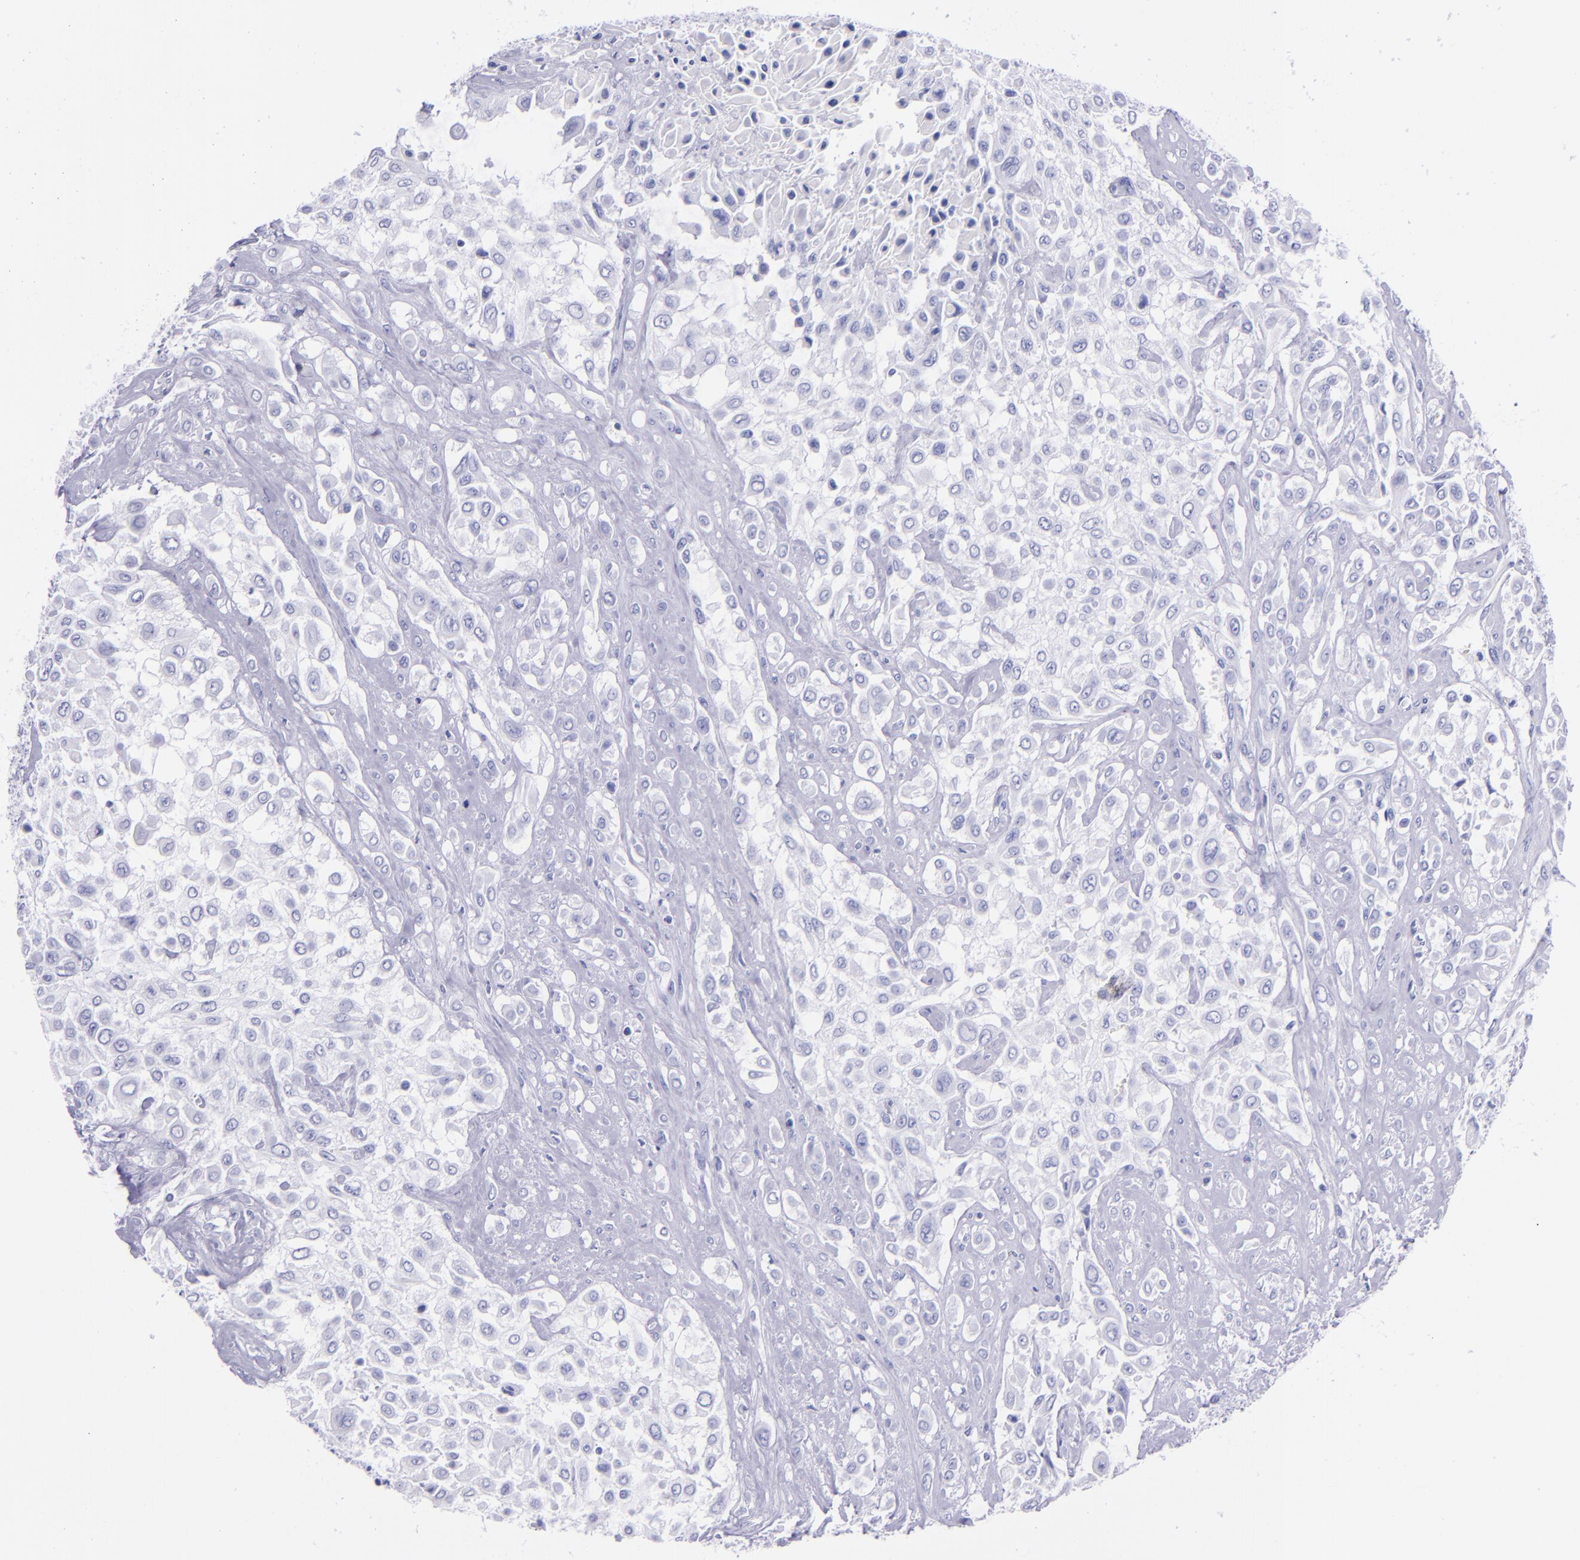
{"staining": {"intensity": "negative", "quantity": "none", "location": "none"}, "tissue": "urothelial cancer", "cell_type": "Tumor cells", "image_type": "cancer", "snomed": [{"axis": "morphology", "description": "Urothelial carcinoma, High grade"}, {"axis": "topography", "description": "Urinary bladder"}], "caption": "Protein analysis of urothelial cancer reveals no significant positivity in tumor cells.", "gene": "LAG3", "patient": {"sex": "male", "age": 57}}